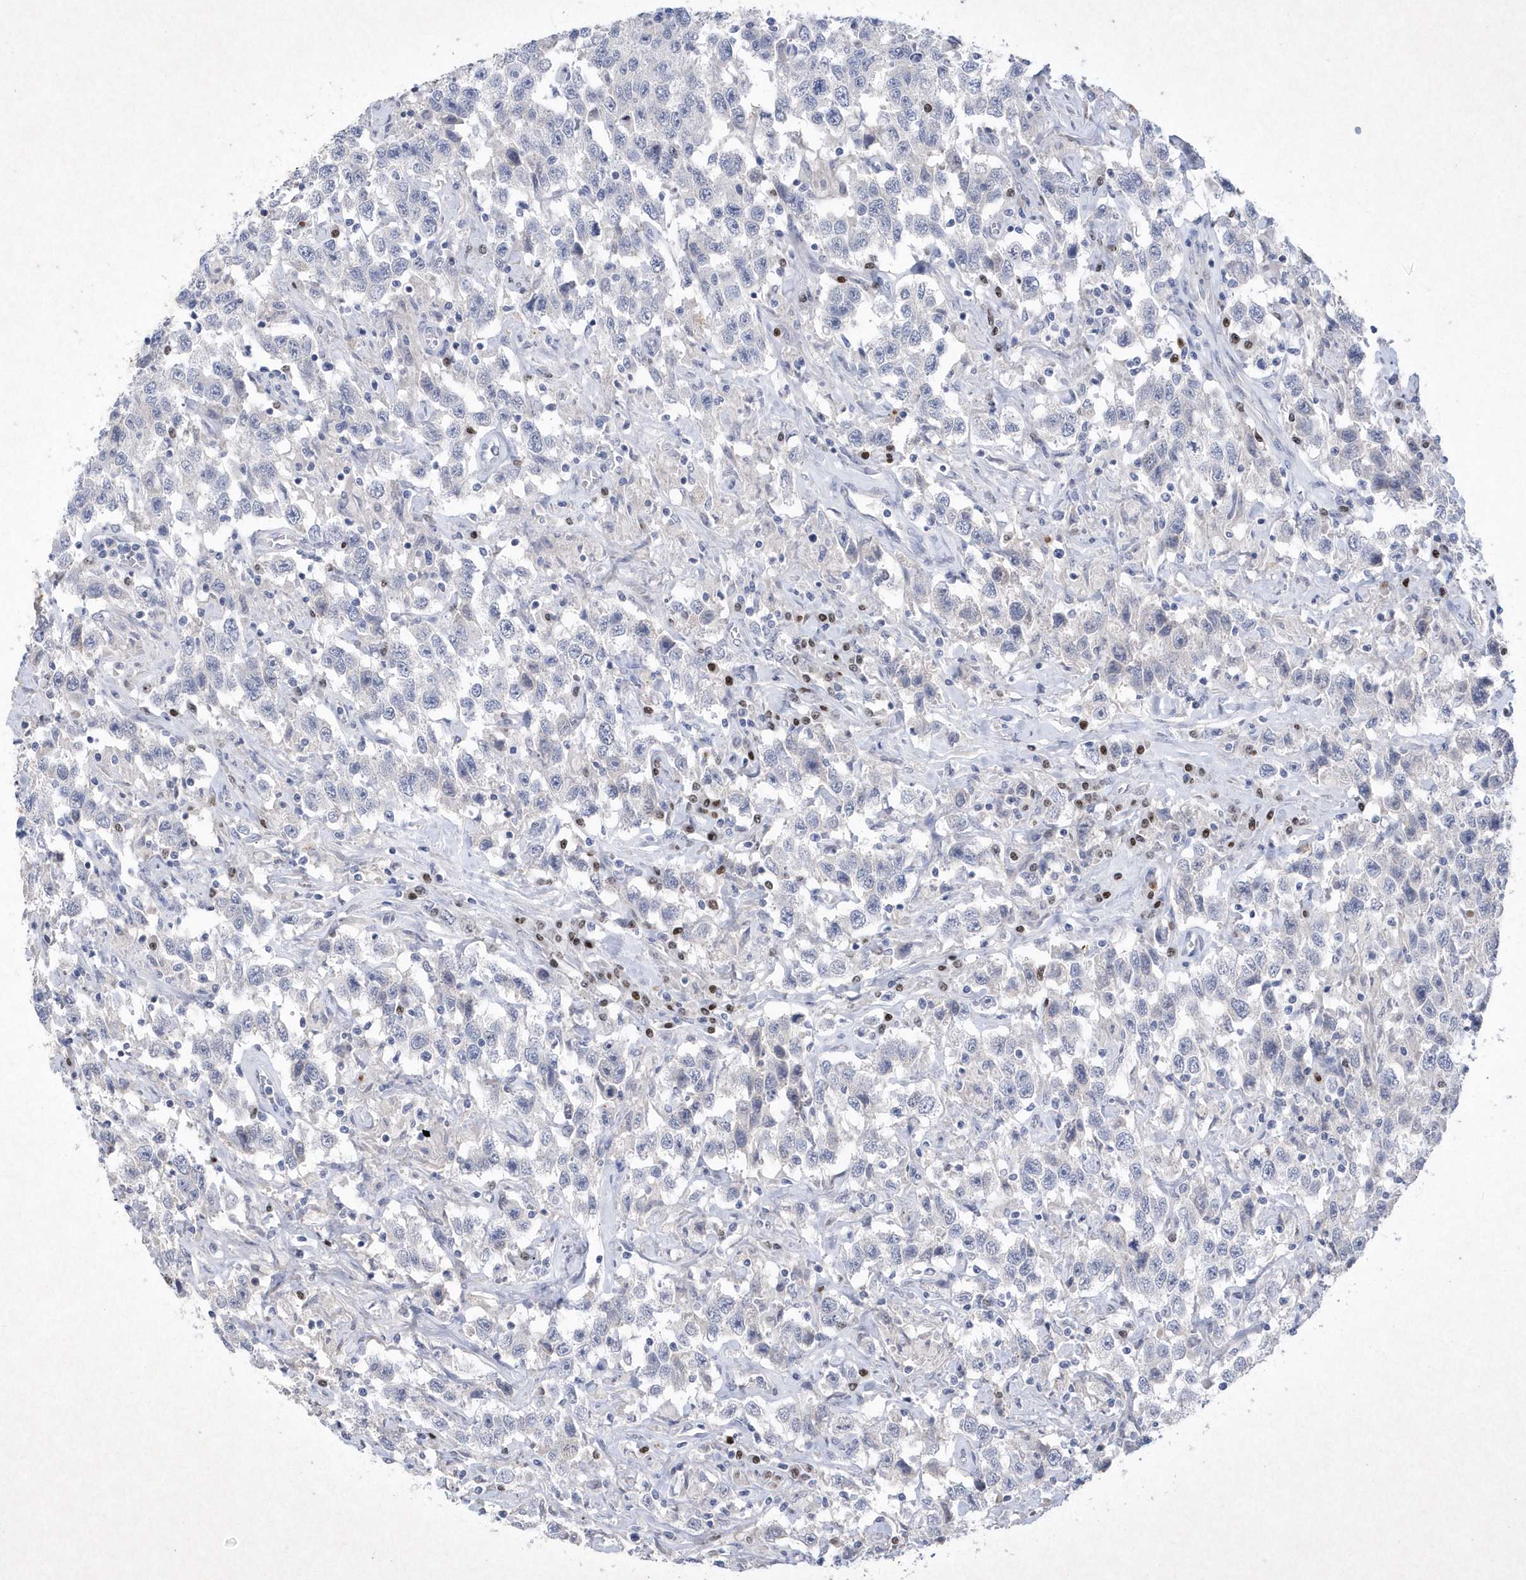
{"staining": {"intensity": "negative", "quantity": "none", "location": "none"}, "tissue": "testis cancer", "cell_type": "Tumor cells", "image_type": "cancer", "snomed": [{"axis": "morphology", "description": "Seminoma, NOS"}, {"axis": "topography", "description": "Testis"}], "caption": "Tumor cells are negative for protein expression in human seminoma (testis). Nuclei are stained in blue.", "gene": "BHLHA15", "patient": {"sex": "male", "age": 41}}